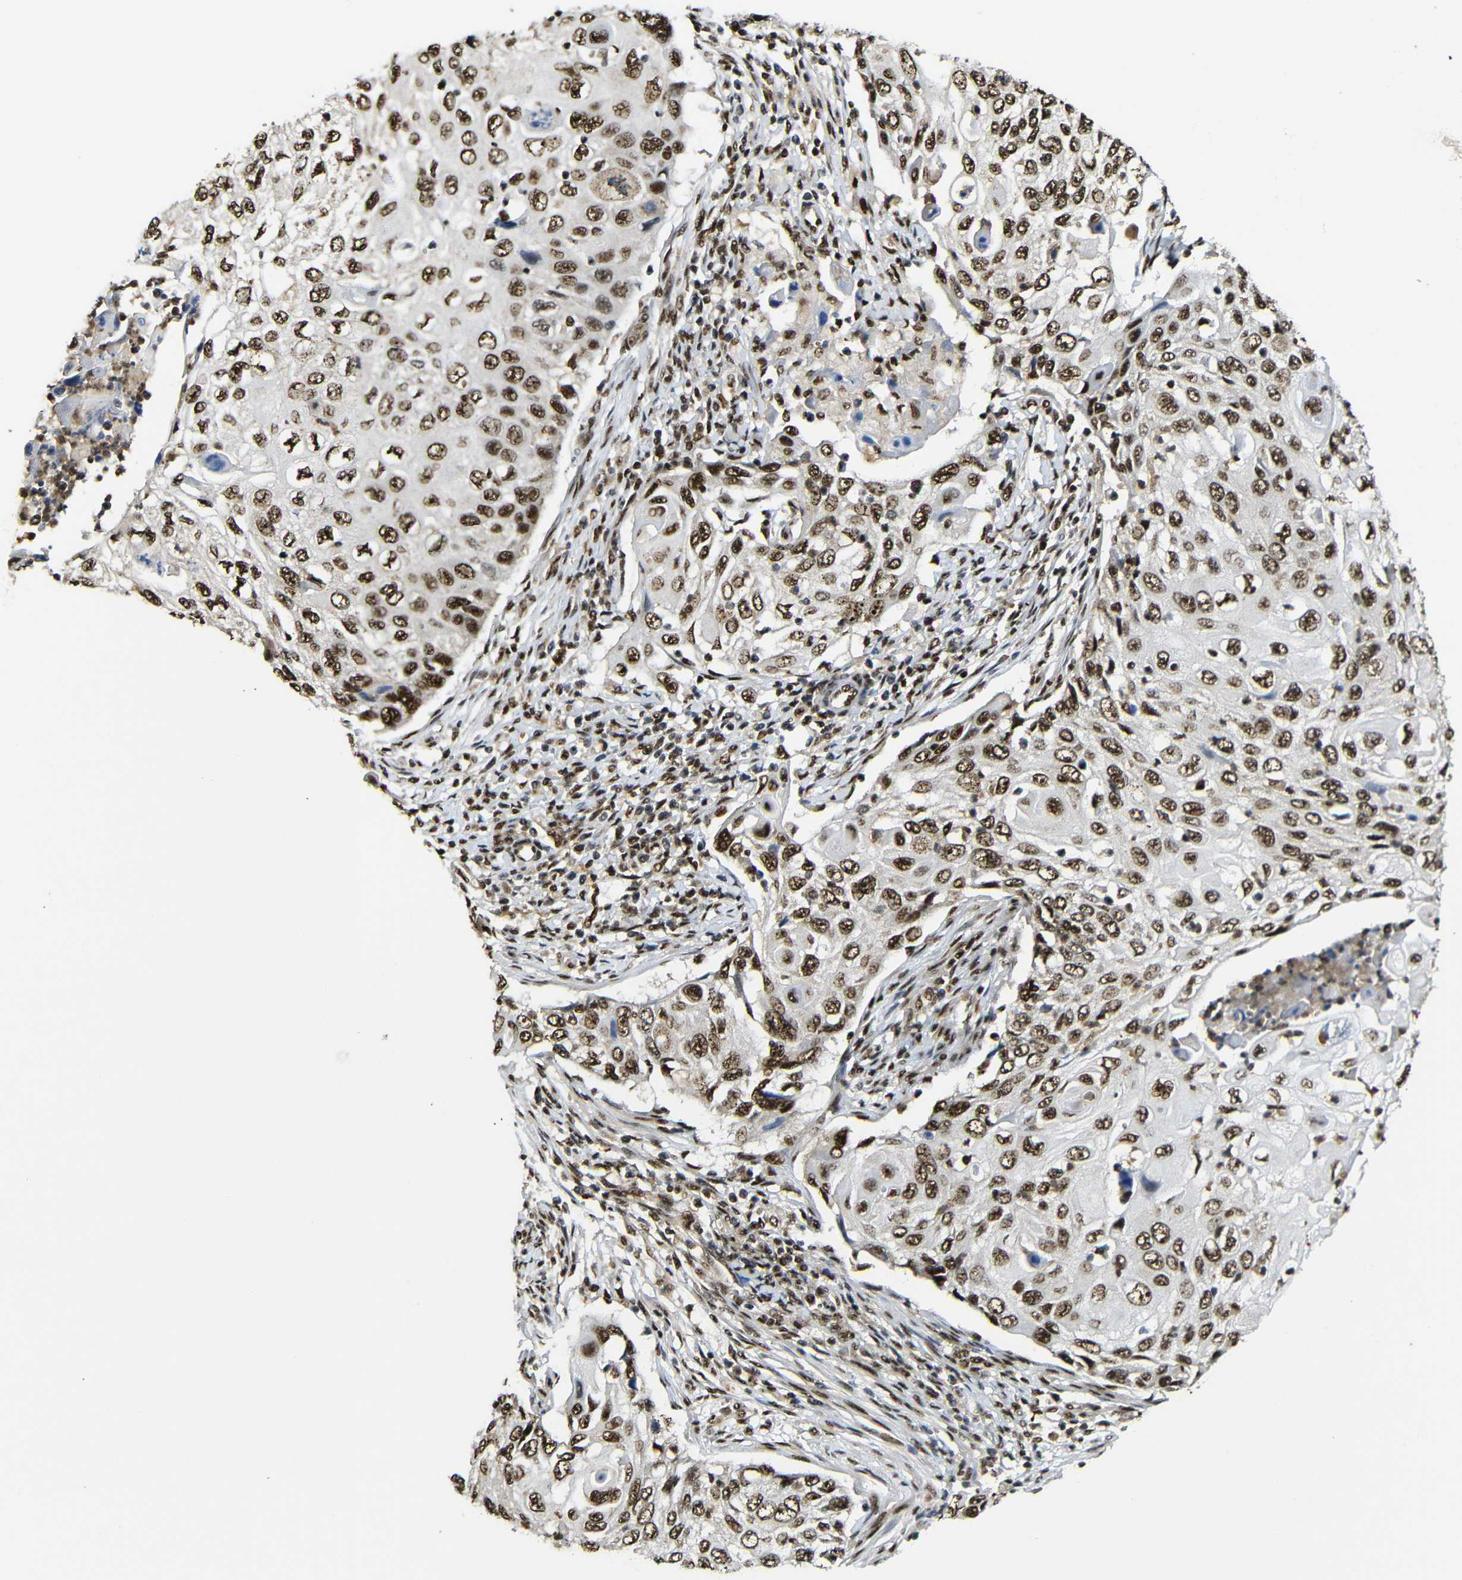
{"staining": {"intensity": "moderate", "quantity": ">75%", "location": "cytoplasmic/membranous,nuclear"}, "tissue": "cervical cancer", "cell_type": "Tumor cells", "image_type": "cancer", "snomed": [{"axis": "morphology", "description": "Squamous cell carcinoma, NOS"}, {"axis": "topography", "description": "Cervix"}], "caption": "Cervical squamous cell carcinoma stained with immunohistochemistry displays moderate cytoplasmic/membranous and nuclear staining in about >75% of tumor cells. The staining is performed using DAB (3,3'-diaminobenzidine) brown chromogen to label protein expression. The nuclei are counter-stained blue using hematoxylin.", "gene": "TCF7L2", "patient": {"sex": "female", "age": 70}}